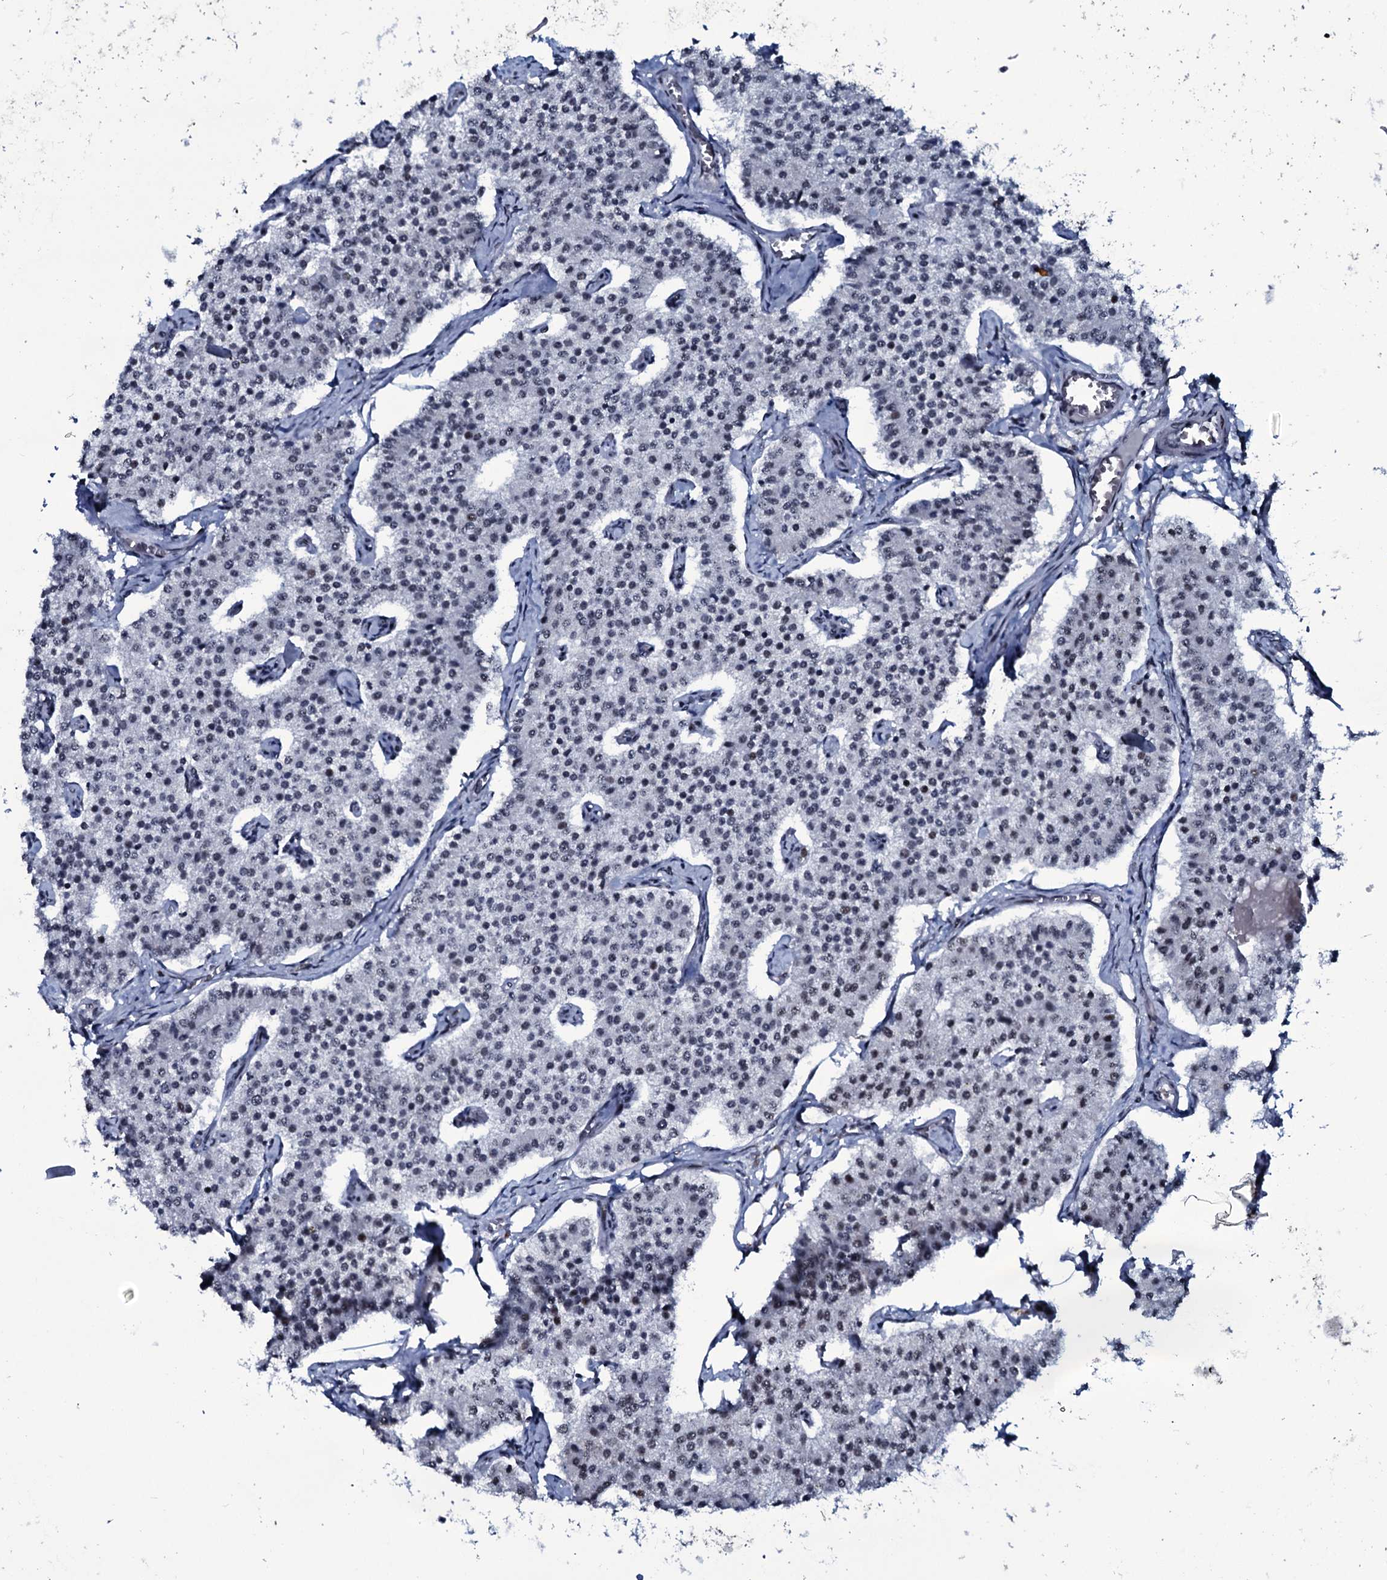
{"staining": {"intensity": "negative", "quantity": "none", "location": "none"}, "tissue": "carcinoid", "cell_type": "Tumor cells", "image_type": "cancer", "snomed": [{"axis": "morphology", "description": "Carcinoid, malignant, NOS"}, {"axis": "topography", "description": "Colon"}], "caption": "An immunohistochemistry photomicrograph of carcinoid (malignant) is shown. There is no staining in tumor cells of carcinoid (malignant).", "gene": "ZMIZ2", "patient": {"sex": "female", "age": 52}}